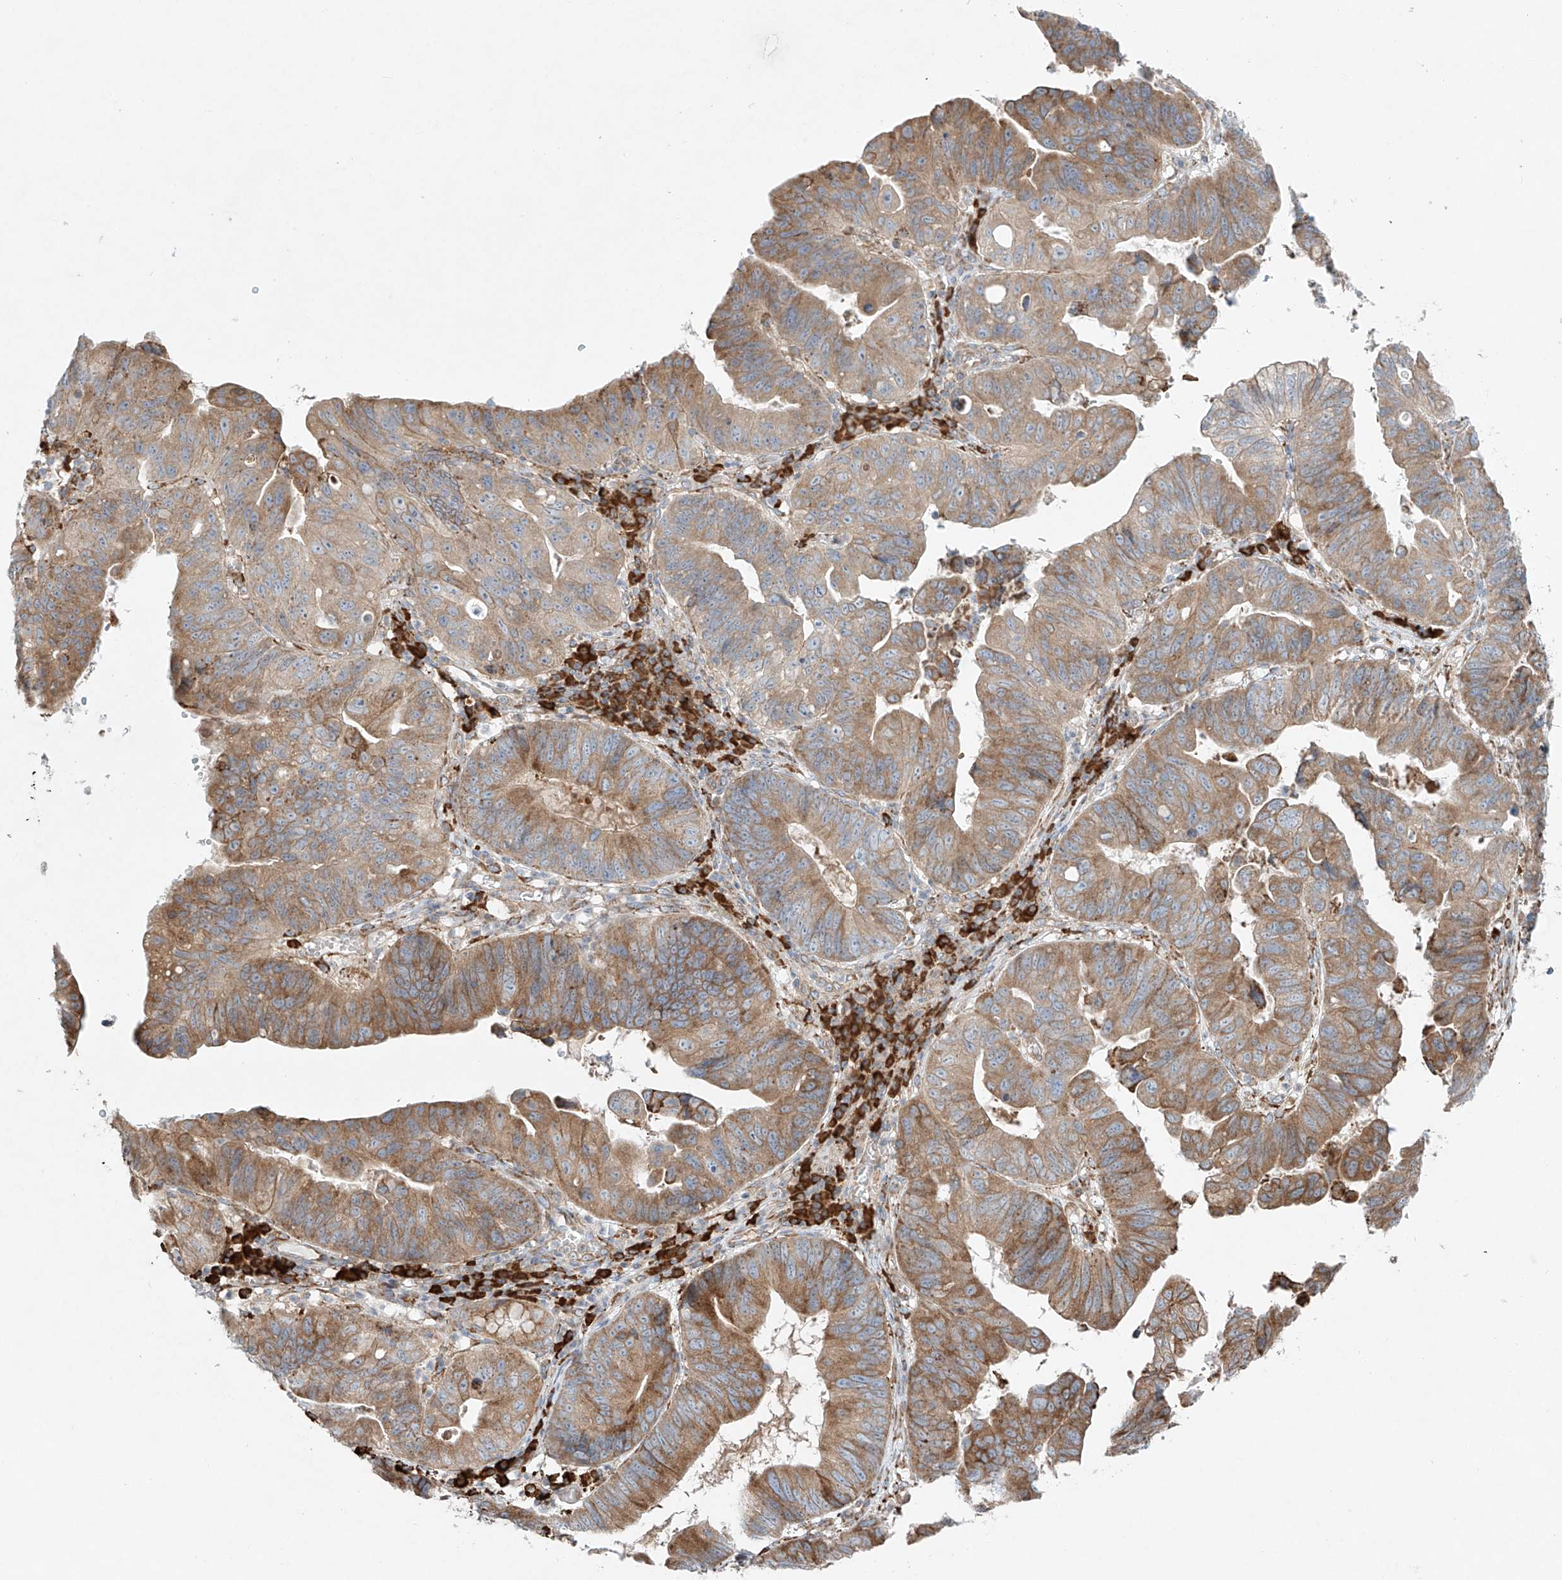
{"staining": {"intensity": "moderate", "quantity": ">75%", "location": "cytoplasmic/membranous"}, "tissue": "stomach cancer", "cell_type": "Tumor cells", "image_type": "cancer", "snomed": [{"axis": "morphology", "description": "Adenocarcinoma, NOS"}, {"axis": "topography", "description": "Stomach"}], "caption": "Protein analysis of stomach adenocarcinoma tissue exhibits moderate cytoplasmic/membranous staining in approximately >75% of tumor cells. (Brightfield microscopy of DAB IHC at high magnification).", "gene": "EIPR1", "patient": {"sex": "male", "age": 59}}